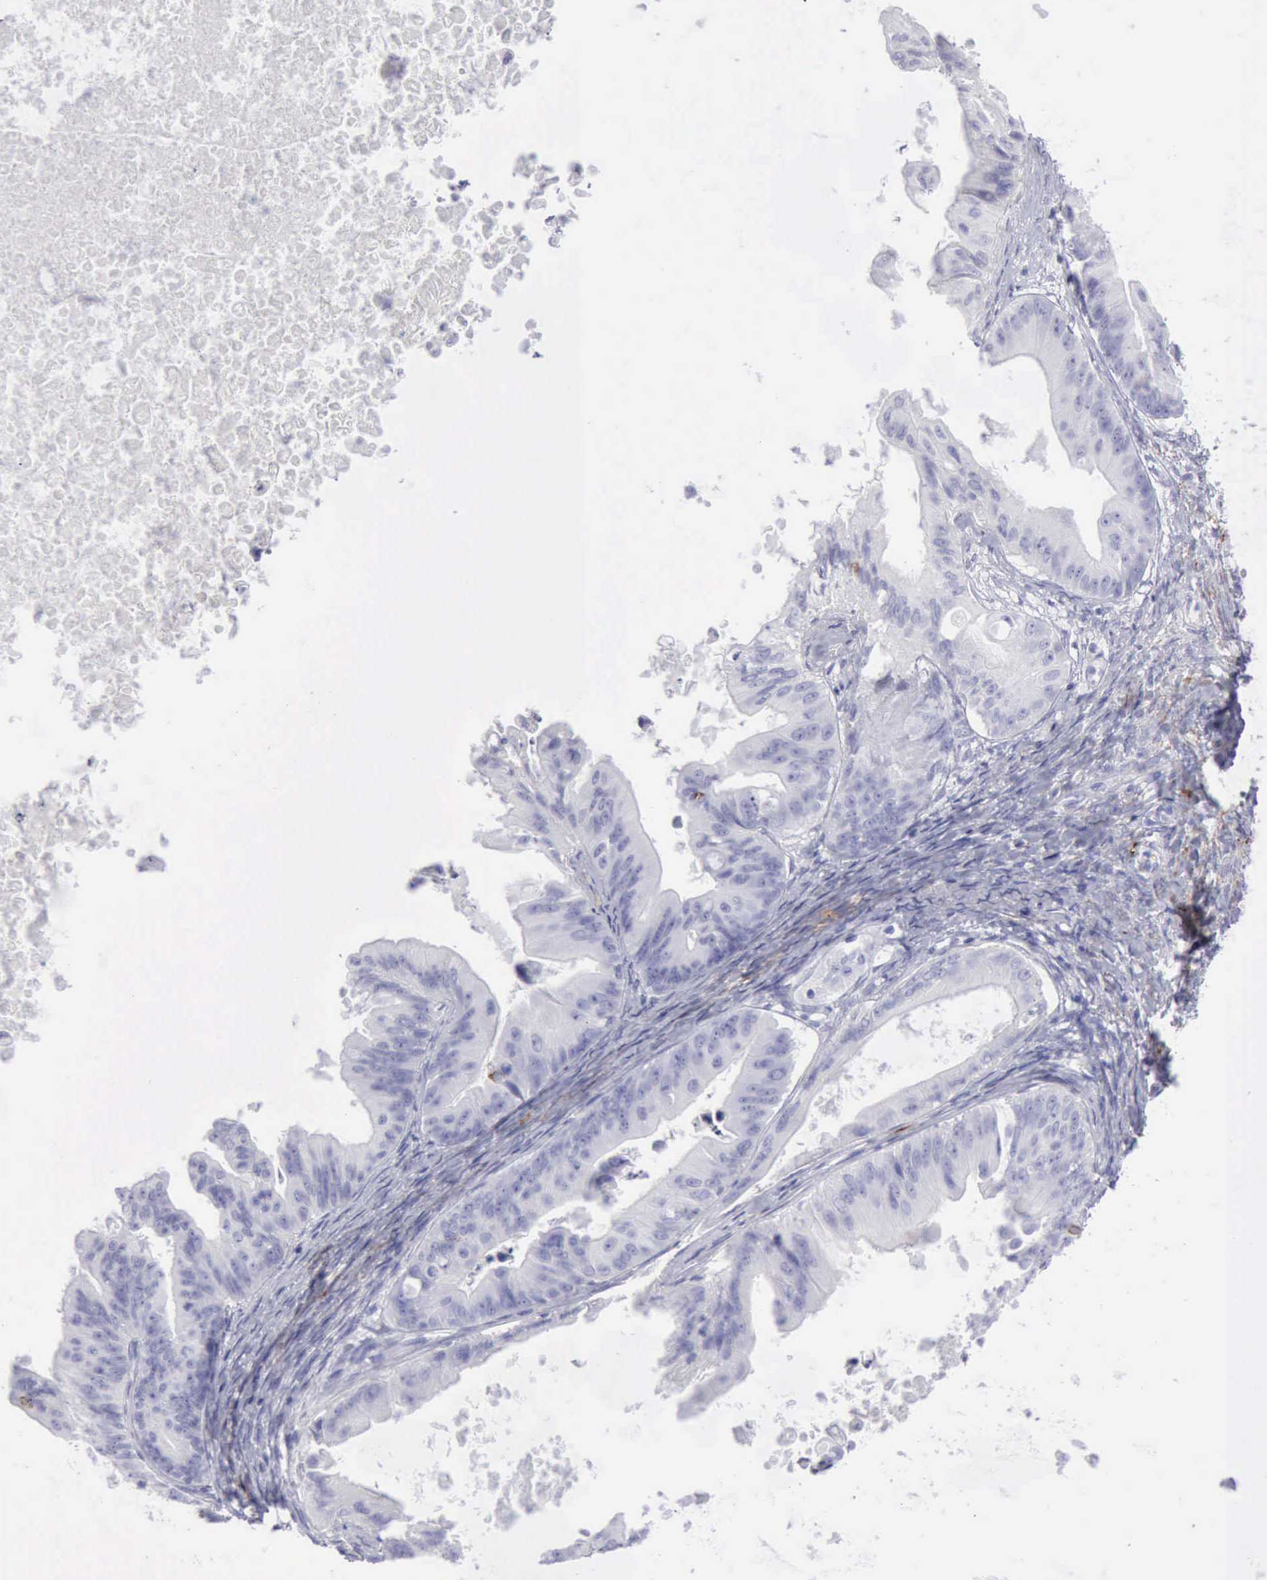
{"staining": {"intensity": "negative", "quantity": "none", "location": "none"}, "tissue": "ovarian cancer", "cell_type": "Tumor cells", "image_type": "cancer", "snomed": [{"axis": "morphology", "description": "Cystadenocarcinoma, mucinous, NOS"}, {"axis": "topography", "description": "Ovary"}], "caption": "Immunohistochemical staining of ovarian cancer demonstrates no significant staining in tumor cells.", "gene": "NCAM1", "patient": {"sex": "female", "age": 37}}